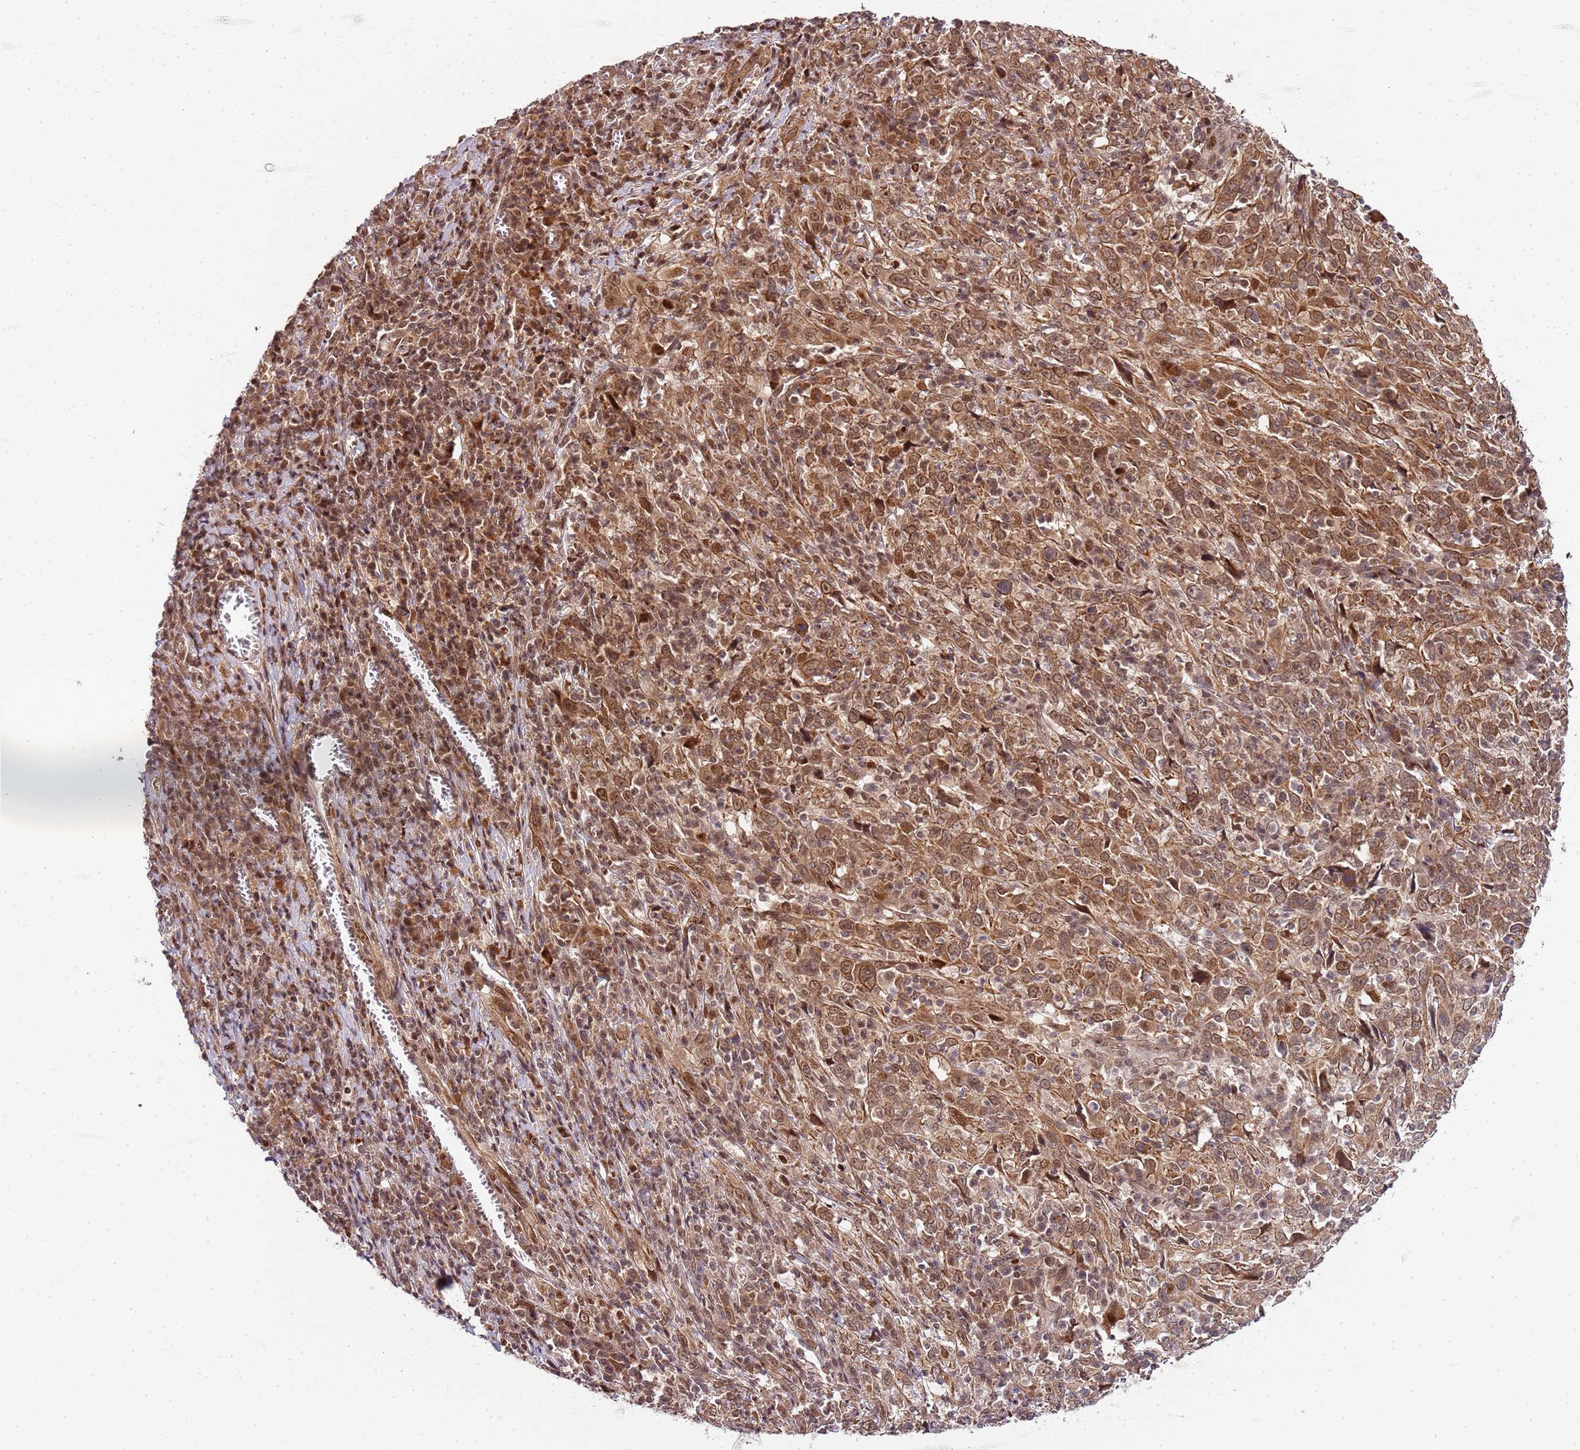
{"staining": {"intensity": "moderate", "quantity": ">75%", "location": "cytoplasmic/membranous,nuclear"}, "tissue": "cervical cancer", "cell_type": "Tumor cells", "image_type": "cancer", "snomed": [{"axis": "morphology", "description": "Squamous cell carcinoma, NOS"}, {"axis": "topography", "description": "Cervix"}], "caption": "Immunohistochemistry (DAB) staining of human cervical cancer demonstrates moderate cytoplasmic/membranous and nuclear protein positivity in about >75% of tumor cells.", "gene": "EDC3", "patient": {"sex": "female", "age": 46}}